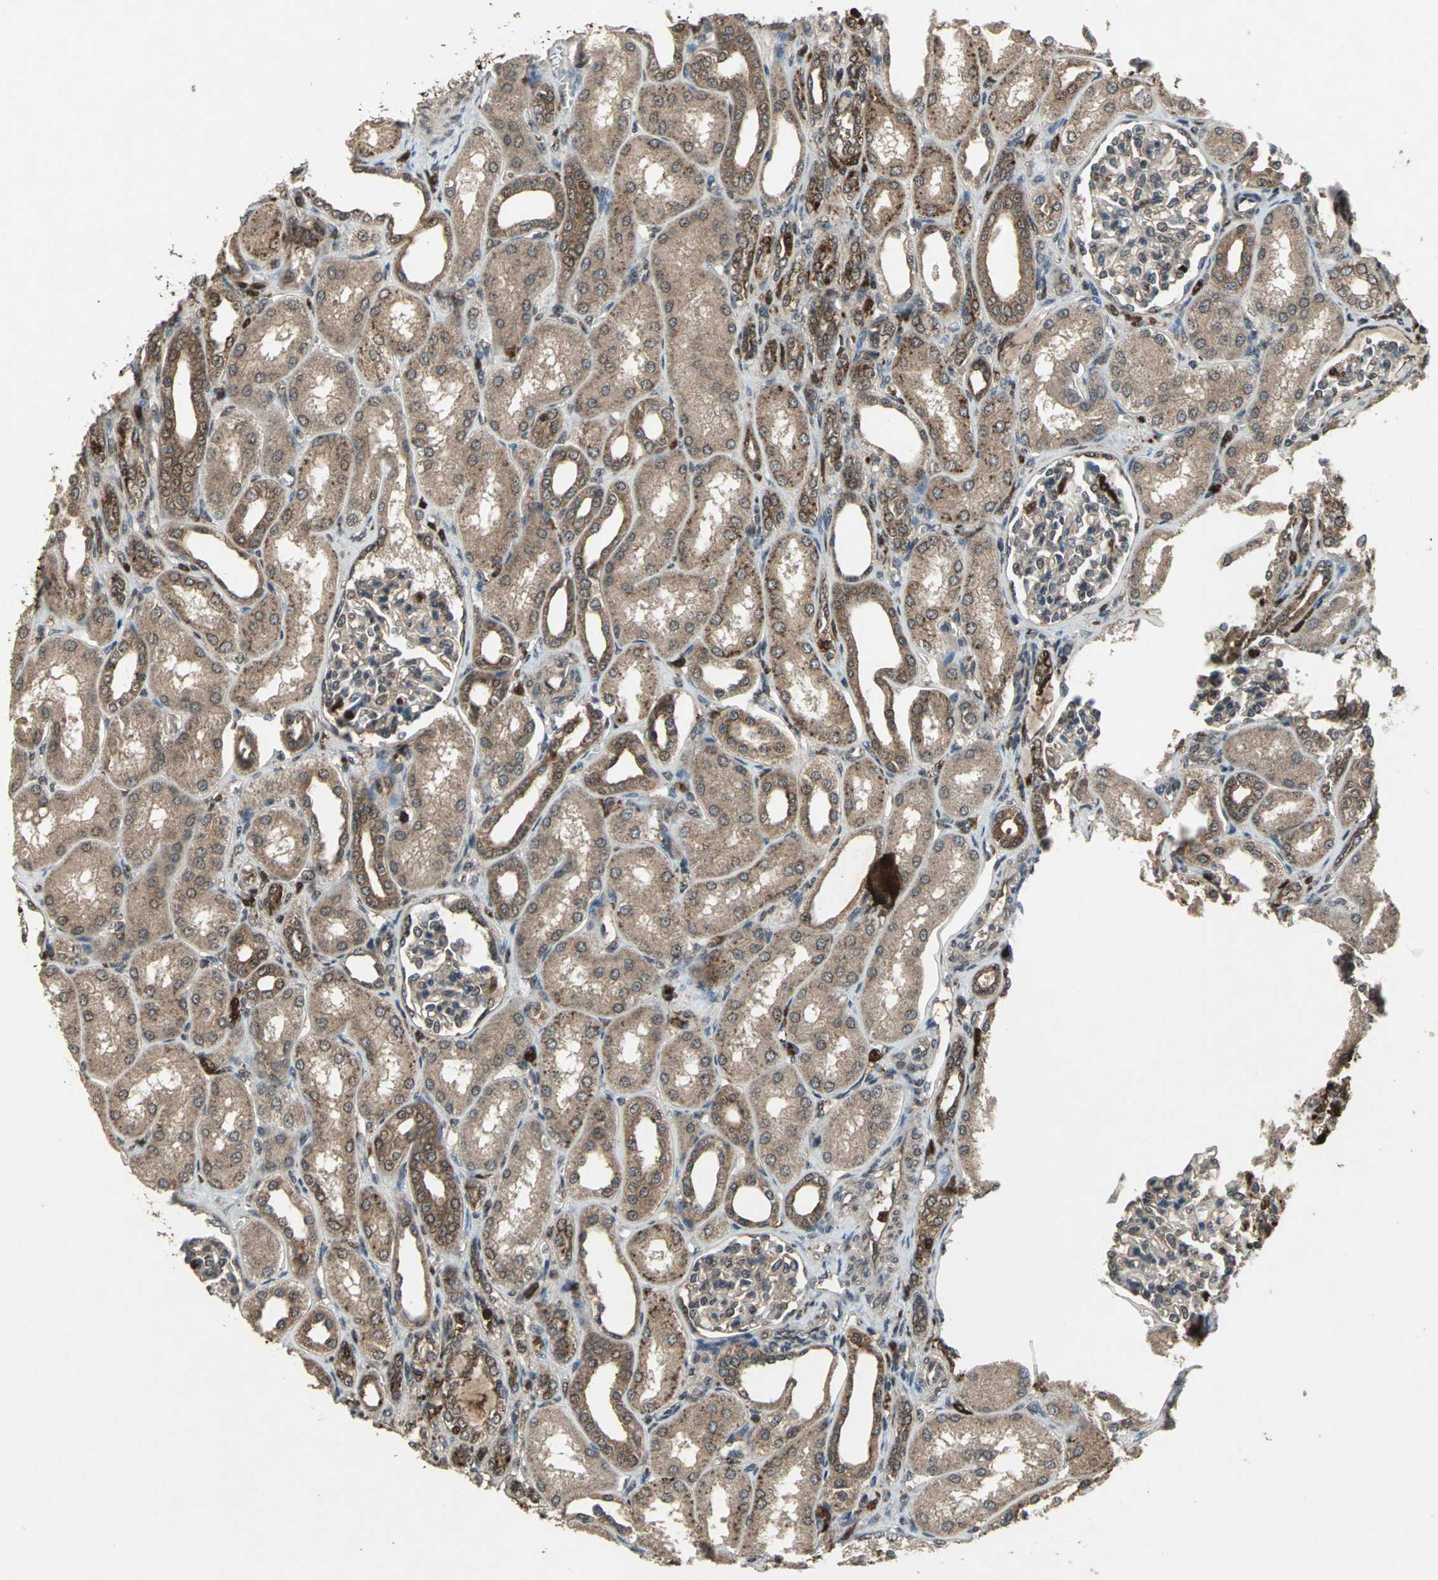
{"staining": {"intensity": "negative", "quantity": "none", "location": "none"}, "tissue": "kidney", "cell_type": "Cells in glomeruli", "image_type": "normal", "snomed": [{"axis": "morphology", "description": "Normal tissue, NOS"}, {"axis": "topography", "description": "Kidney"}], "caption": "This is an immunohistochemistry micrograph of benign kidney. There is no staining in cells in glomeruli.", "gene": "PYCARD", "patient": {"sex": "male", "age": 7}}